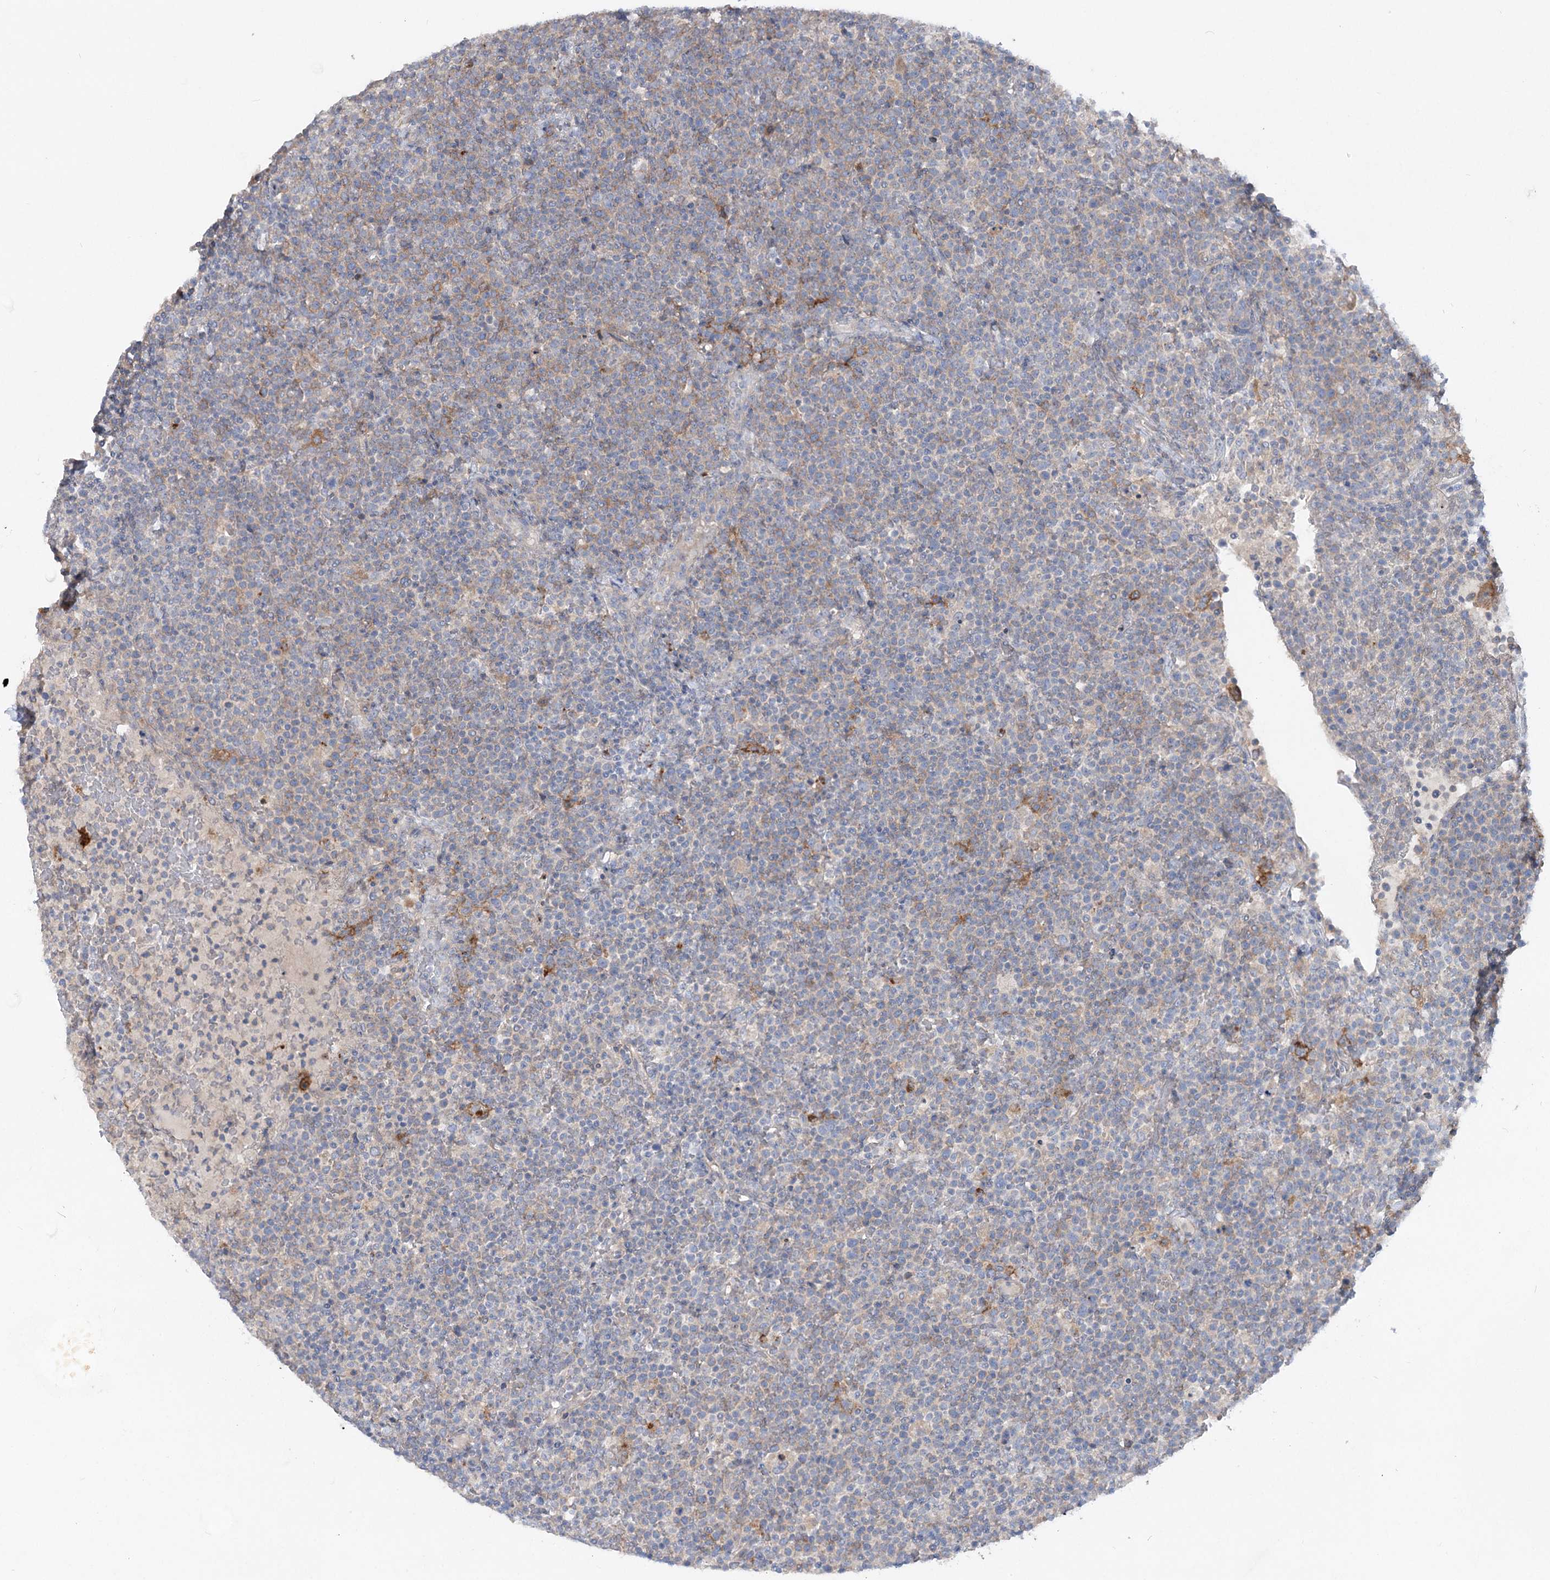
{"staining": {"intensity": "negative", "quantity": "none", "location": "none"}, "tissue": "lymphoma", "cell_type": "Tumor cells", "image_type": "cancer", "snomed": [{"axis": "morphology", "description": "Malignant lymphoma, non-Hodgkin's type, High grade"}, {"axis": "topography", "description": "Lymph node"}], "caption": "An image of human malignant lymphoma, non-Hodgkin's type (high-grade) is negative for staining in tumor cells.", "gene": "SCN11A", "patient": {"sex": "male", "age": 61}}